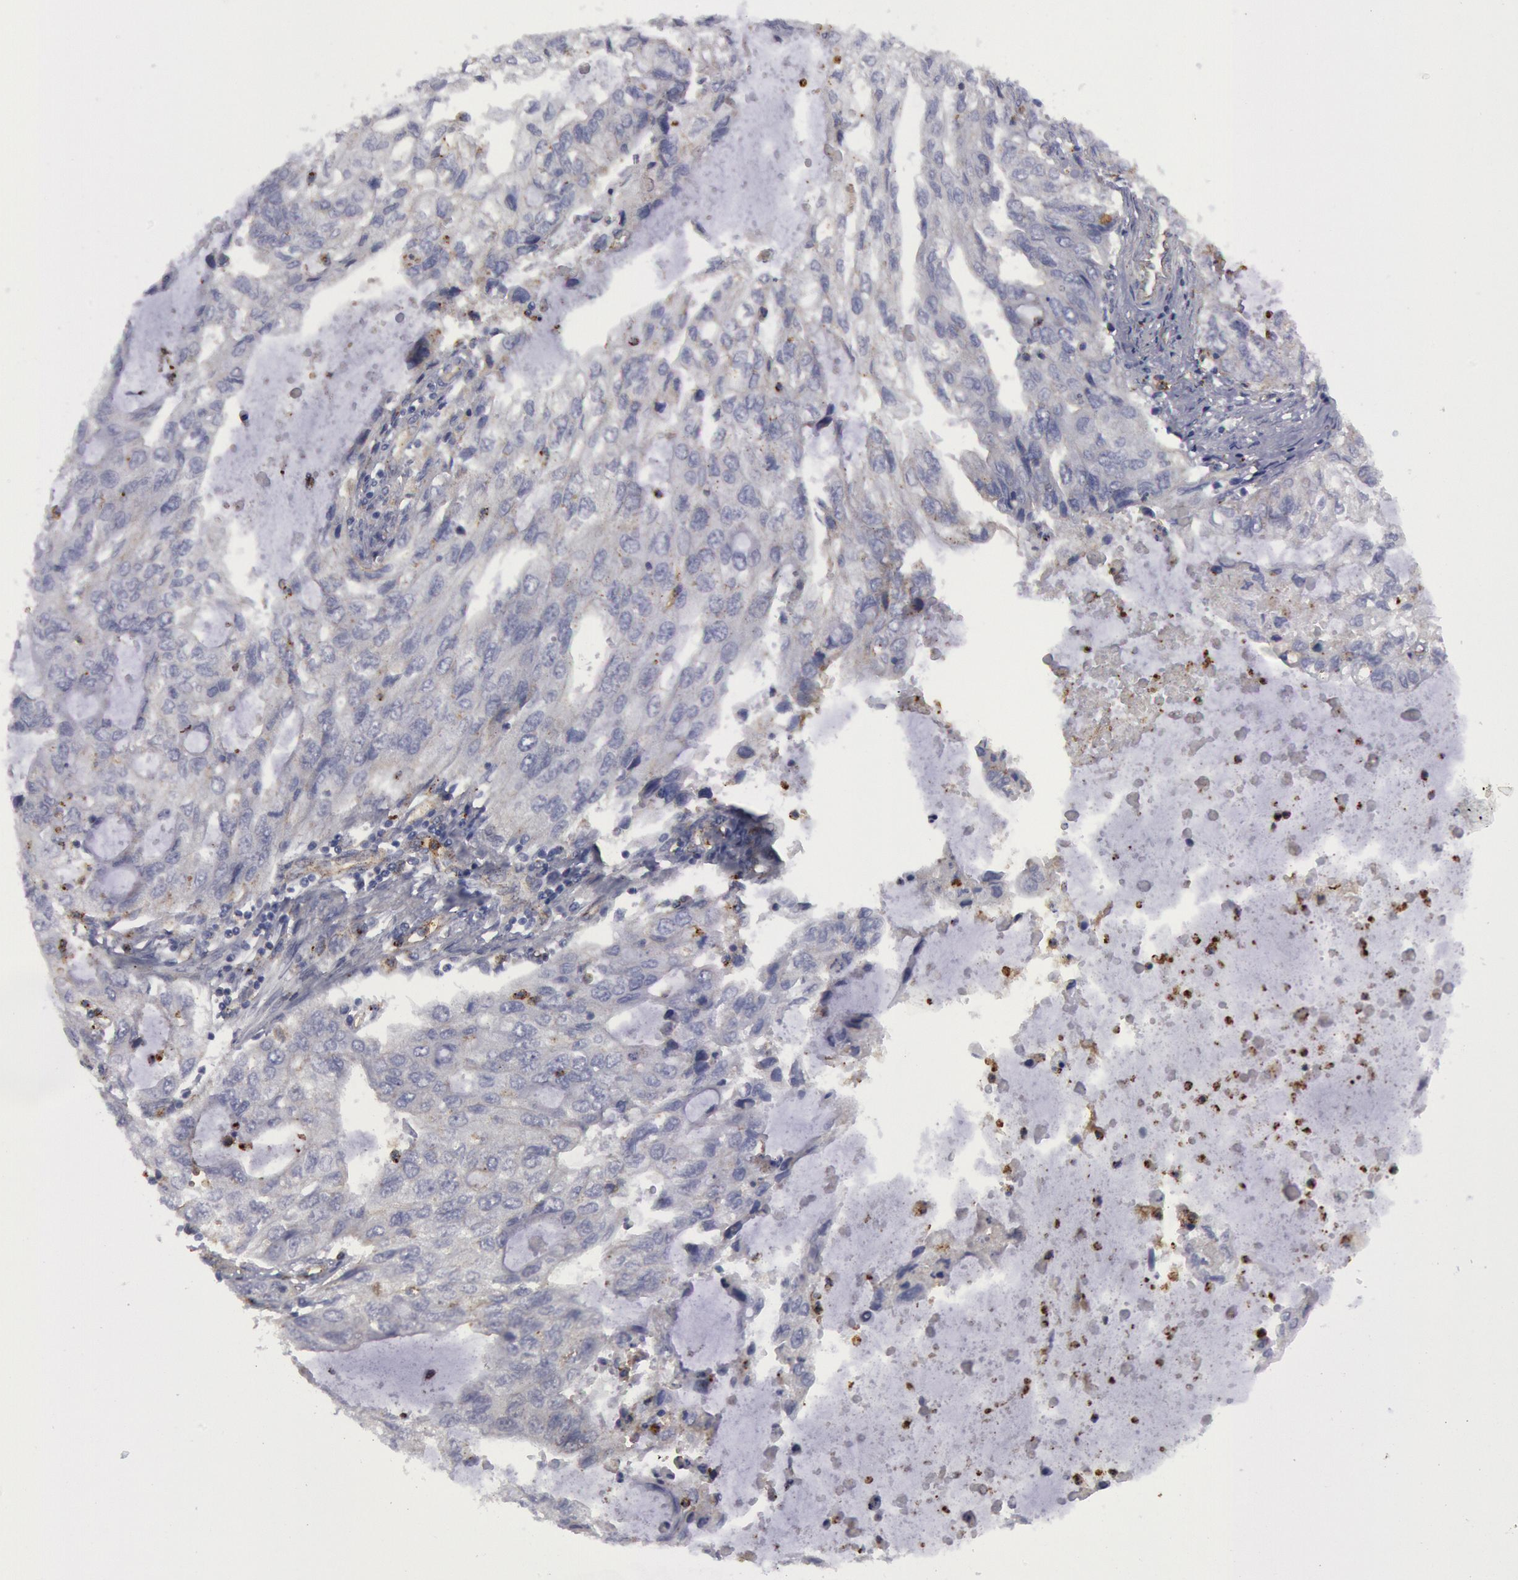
{"staining": {"intensity": "negative", "quantity": "none", "location": "none"}, "tissue": "stomach cancer", "cell_type": "Tumor cells", "image_type": "cancer", "snomed": [{"axis": "morphology", "description": "Adenocarcinoma, NOS"}, {"axis": "topography", "description": "Stomach, upper"}], "caption": "This is an immunohistochemistry image of stomach adenocarcinoma. There is no positivity in tumor cells.", "gene": "FLOT1", "patient": {"sex": "female", "age": 52}}